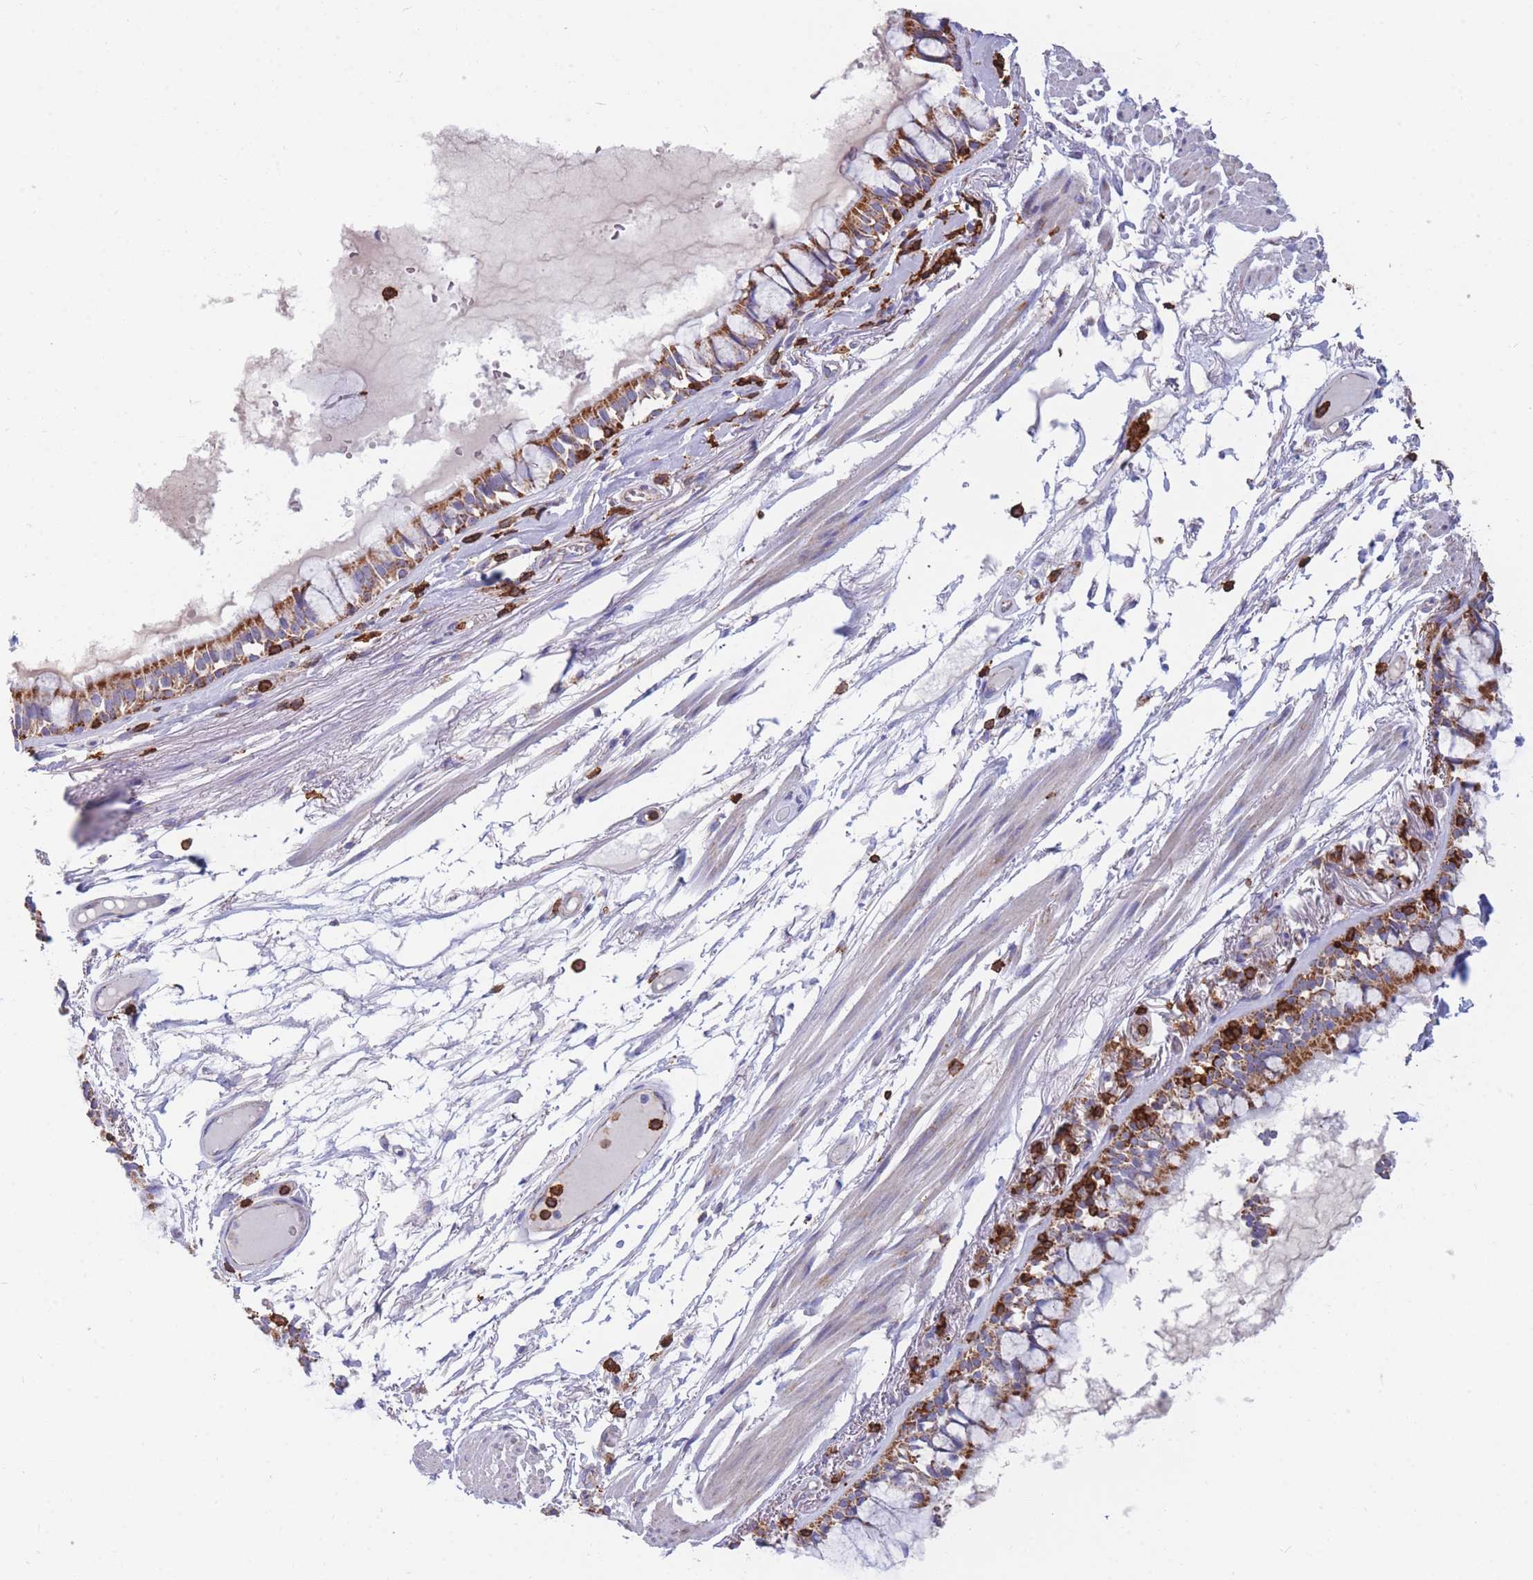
{"staining": {"intensity": "moderate", "quantity": ">75%", "location": "cytoplasmic/membranous"}, "tissue": "bronchus", "cell_type": "Respiratory epithelial cells", "image_type": "normal", "snomed": [{"axis": "morphology", "description": "Normal tissue, NOS"}, {"axis": "topography", "description": "Bronchus"}], "caption": "Respiratory epithelial cells demonstrate medium levels of moderate cytoplasmic/membranous positivity in about >75% of cells in benign human bronchus.", "gene": "MRPL54", "patient": {"sex": "male", "age": 70}}